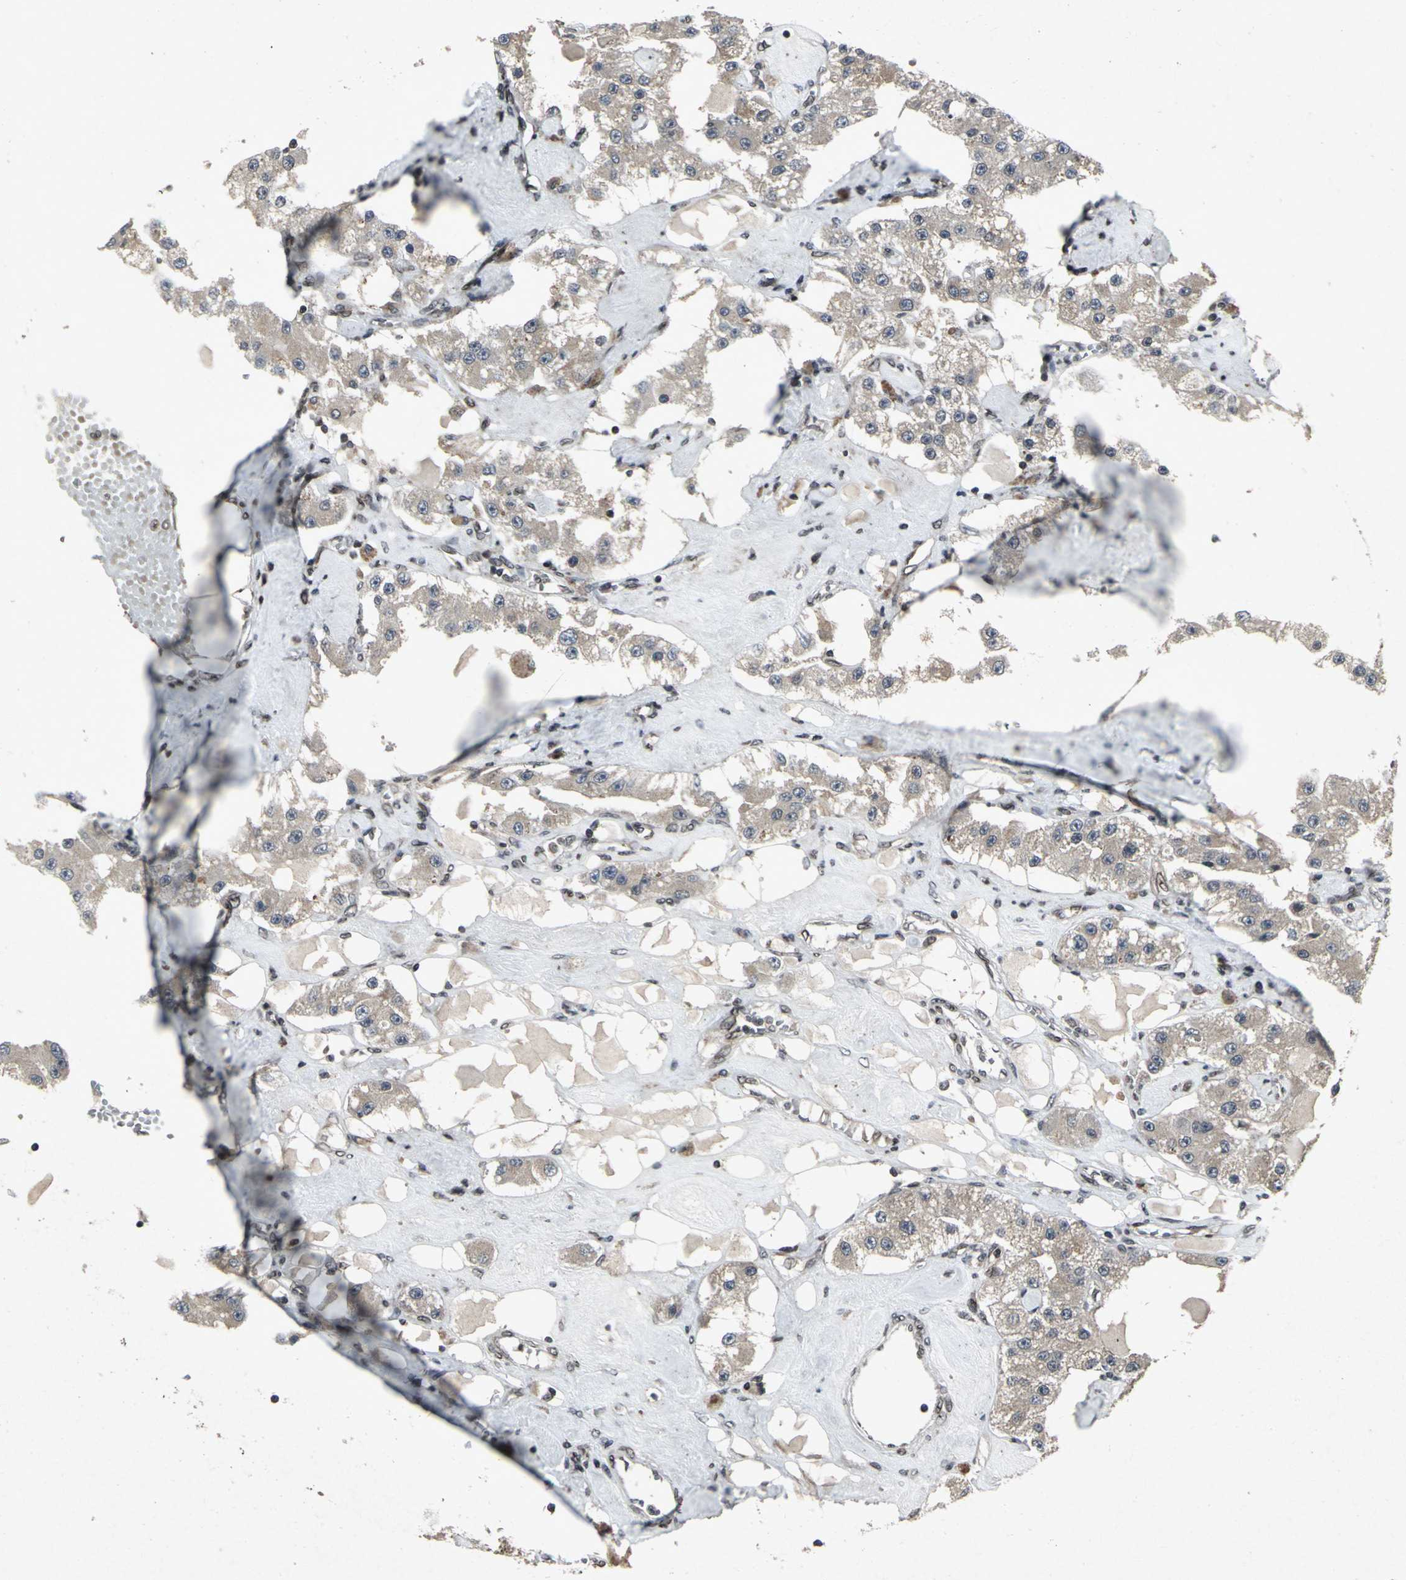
{"staining": {"intensity": "weak", "quantity": ">75%", "location": "cytoplasmic/membranous"}, "tissue": "carcinoid", "cell_type": "Tumor cells", "image_type": "cancer", "snomed": [{"axis": "morphology", "description": "Carcinoid, malignant, NOS"}, {"axis": "topography", "description": "Pancreas"}], "caption": "DAB (3,3'-diaminobenzidine) immunohistochemical staining of human carcinoid displays weak cytoplasmic/membranous protein positivity in about >75% of tumor cells.", "gene": "SH2B3", "patient": {"sex": "male", "age": 41}}